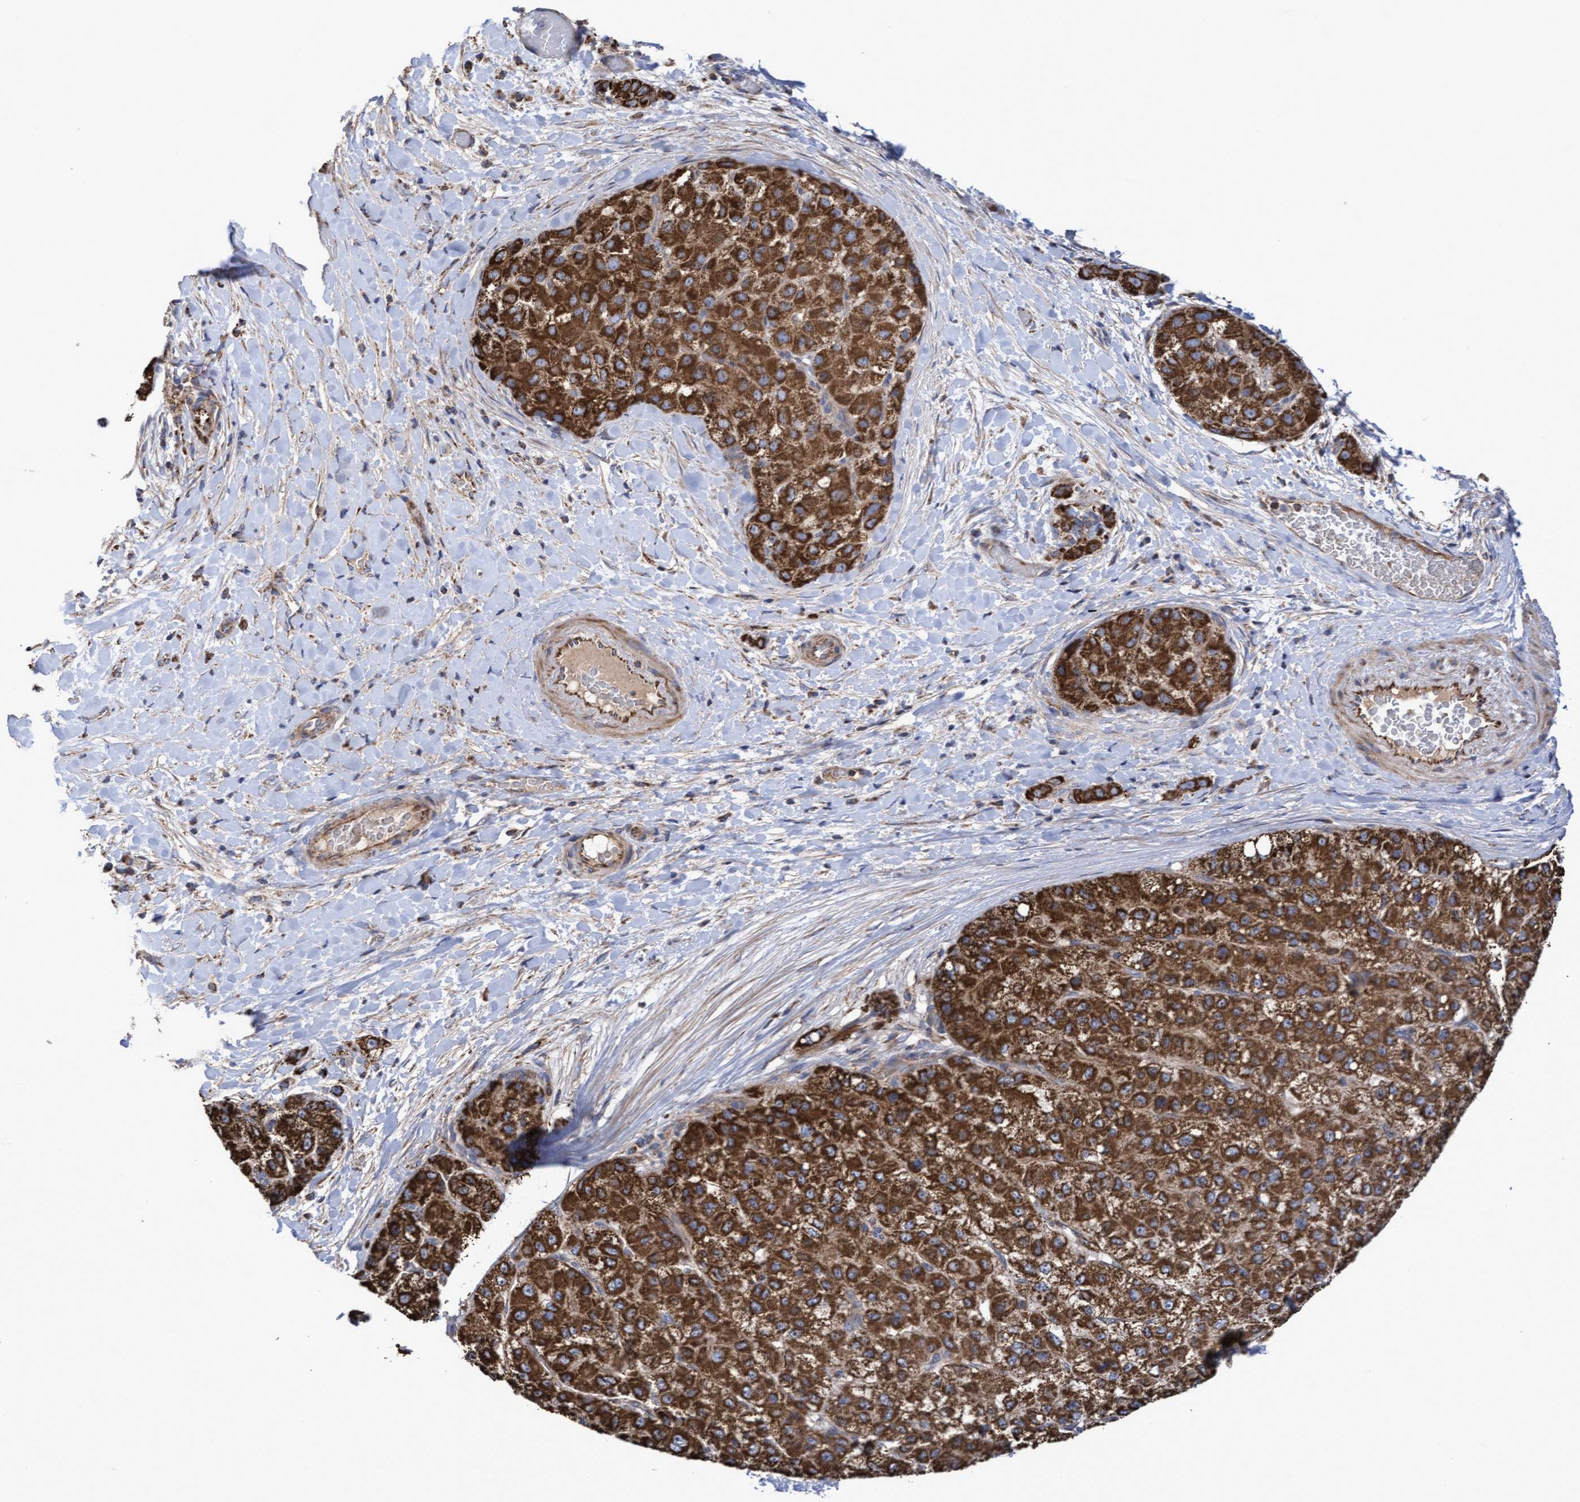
{"staining": {"intensity": "strong", "quantity": ">75%", "location": "cytoplasmic/membranous"}, "tissue": "liver cancer", "cell_type": "Tumor cells", "image_type": "cancer", "snomed": [{"axis": "morphology", "description": "Carcinoma, Hepatocellular, NOS"}, {"axis": "topography", "description": "Liver"}], "caption": "About >75% of tumor cells in human hepatocellular carcinoma (liver) show strong cytoplasmic/membranous protein expression as visualized by brown immunohistochemical staining.", "gene": "COBL", "patient": {"sex": "male", "age": 80}}